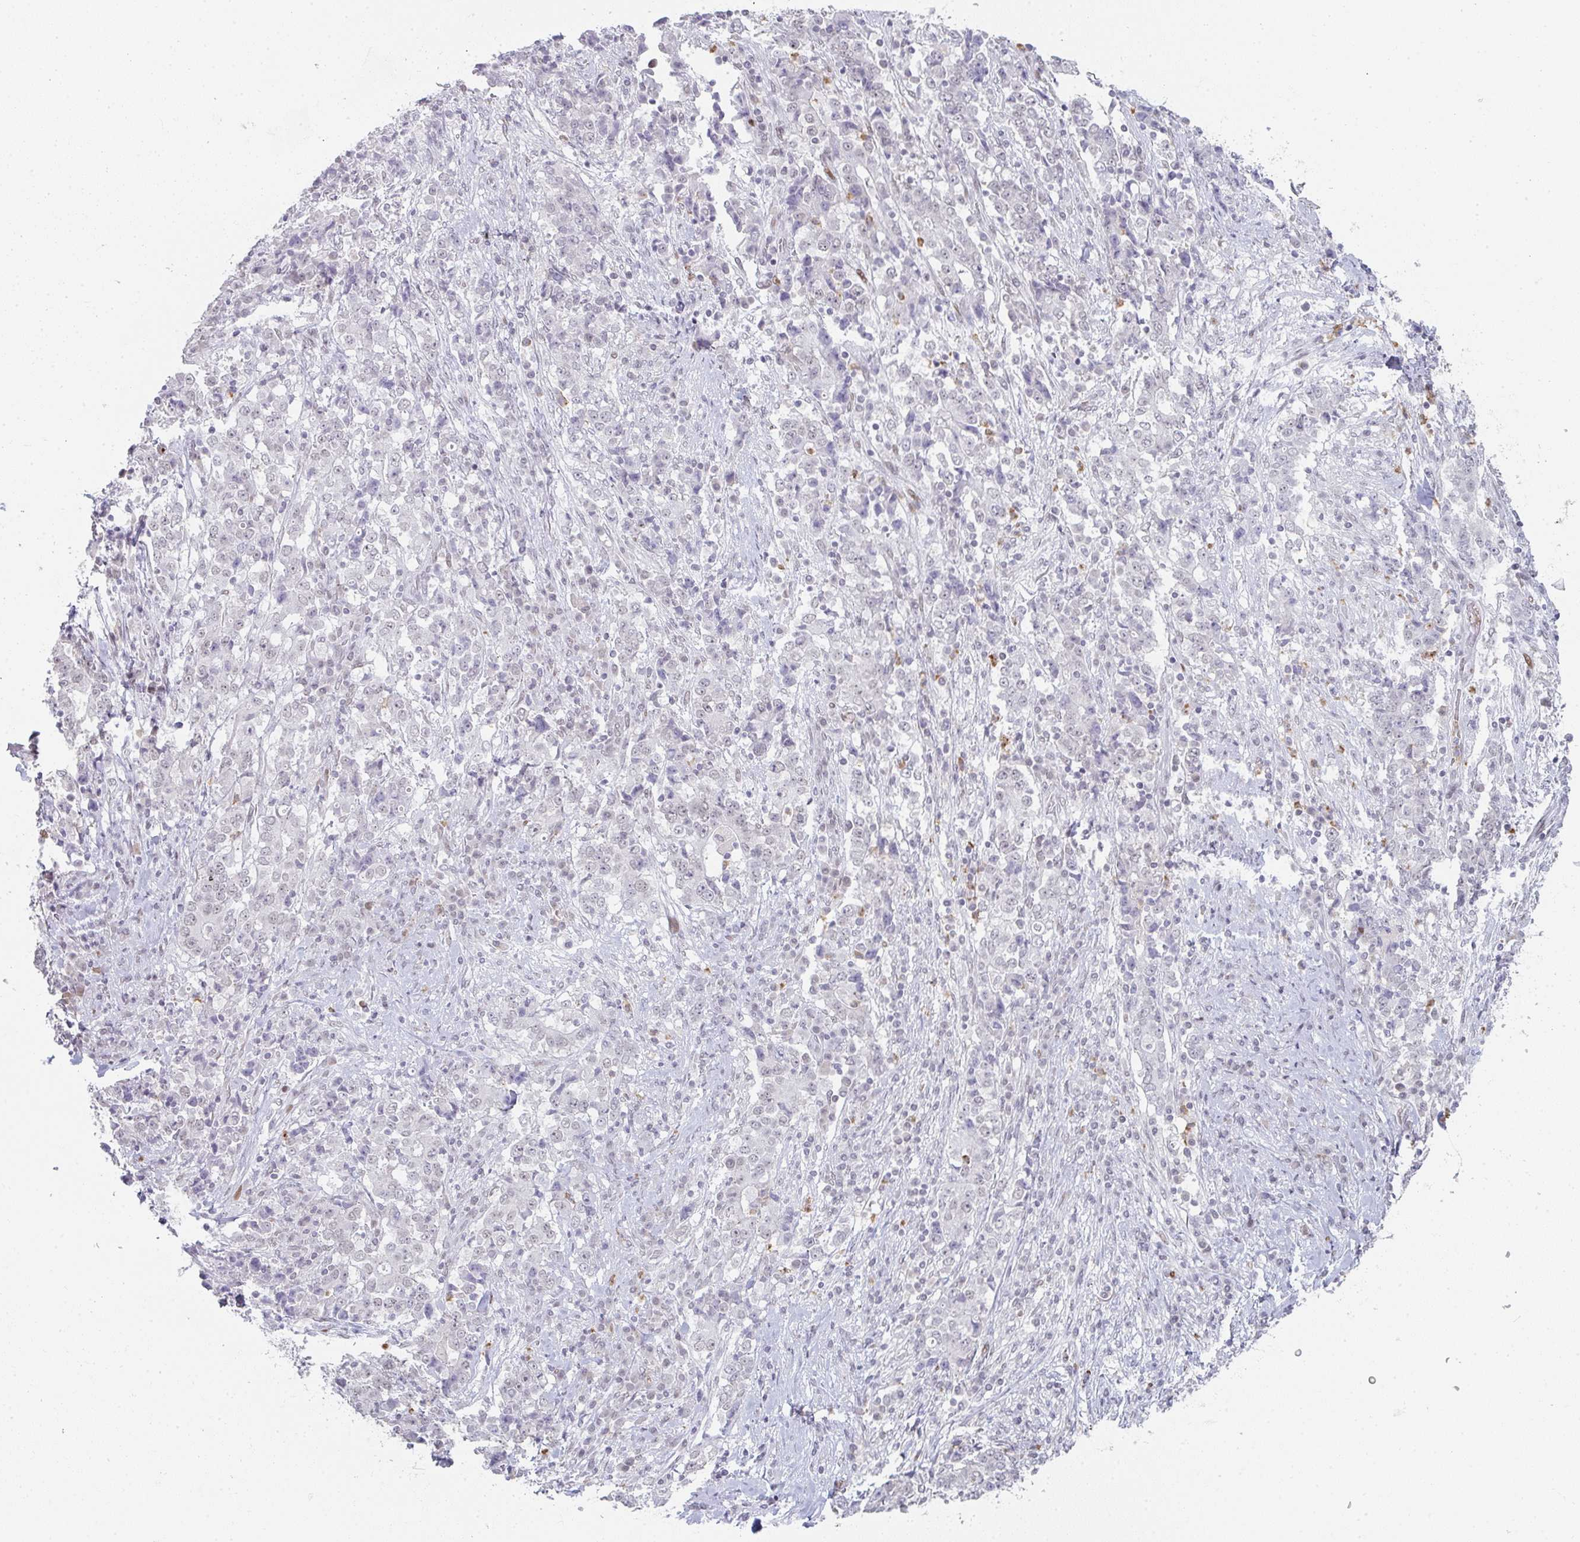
{"staining": {"intensity": "negative", "quantity": "none", "location": "none"}, "tissue": "stomach cancer", "cell_type": "Tumor cells", "image_type": "cancer", "snomed": [{"axis": "morphology", "description": "Normal tissue, NOS"}, {"axis": "morphology", "description": "Adenocarcinoma, NOS"}, {"axis": "topography", "description": "Stomach, upper"}, {"axis": "topography", "description": "Stomach"}], "caption": "High power microscopy photomicrograph of an IHC image of adenocarcinoma (stomach), revealing no significant expression in tumor cells. The staining was performed using DAB (3,3'-diaminobenzidine) to visualize the protein expression in brown, while the nuclei were stained in blue with hematoxylin (Magnification: 20x).", "gene": "LIN54", "patient": {"sex": "male", "age": 59}}